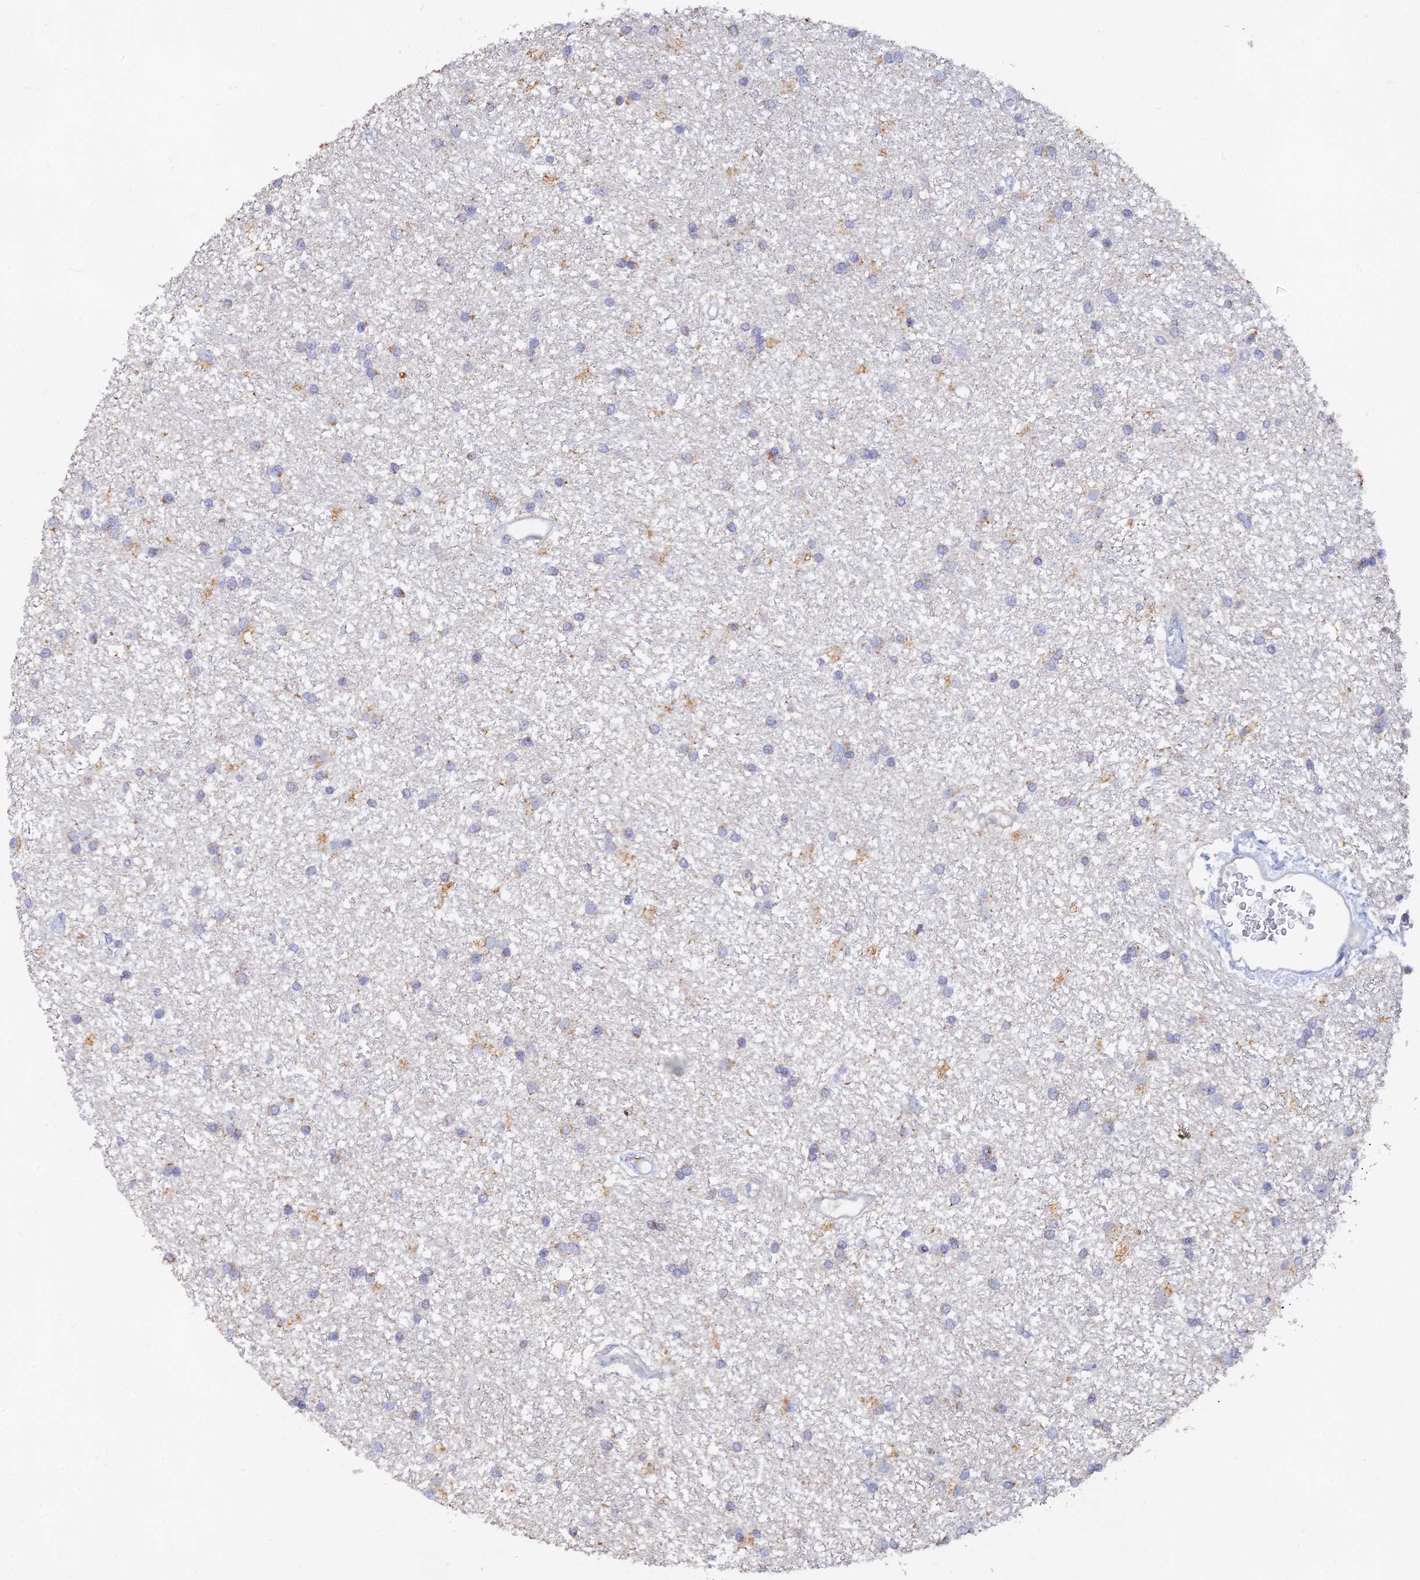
{"staining": {"intensity": "negative", "quantity": "none", "location": "none"}, "tissue": "glioma", "cell_type": "Tumor cells", "image_type": "cancer", "snomed": [{"axis": "morphology", "description": "Glioma, malignant, High grade"}, {"axis": "topography", "description": "Brain"}], "caption": "Tumor cells show no significant staining in malignant glioma (high-grade).", "gene": "LRIF1", "patient": {"sex": "male", "age": 77}}